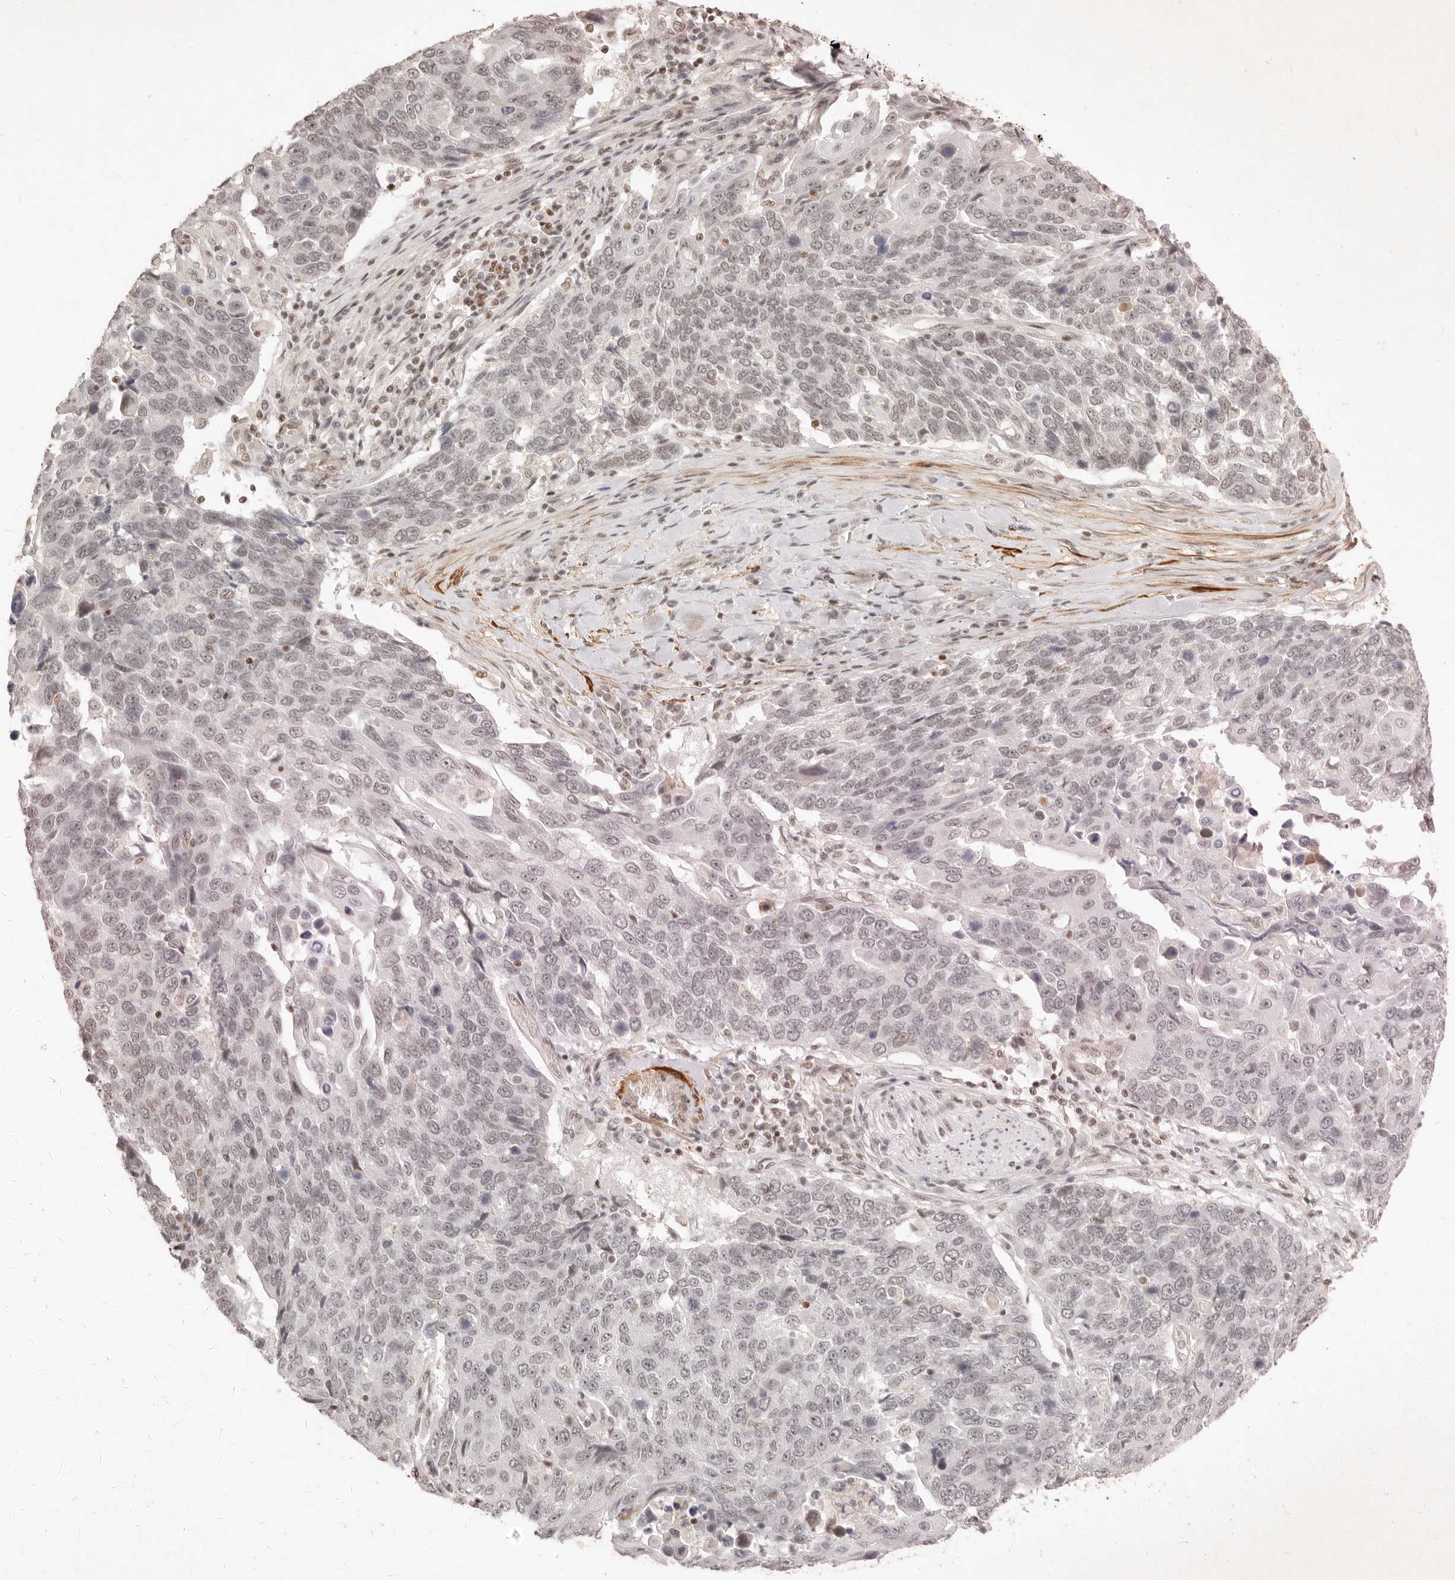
{"staining": {"intensity": "weak", "quantity": "25%-75%", "location": "nuclear"}, "tissue": "lung cancer", "cell_type": "Tumor cells", "image_type": "cancer", "snomed": [{"axis": "morphology", "description": "Squamous cell carcinoma, NOS"}, {"axis": "topography", "description": "Lung"}], "caption": "IHC (DAB (3,3'-diaminobenzidine)) staining of human squamous cell carcinoma (lung) demonstrates weak nuclear protein staining in about 25%-75% of tumor cells. (Stains: DAB in brown, nuclei in blue, Microscopy: brightfield microscopy at high magnification).", "gene": "GABPA", "patient": {"sex": "male", "age": 66}}